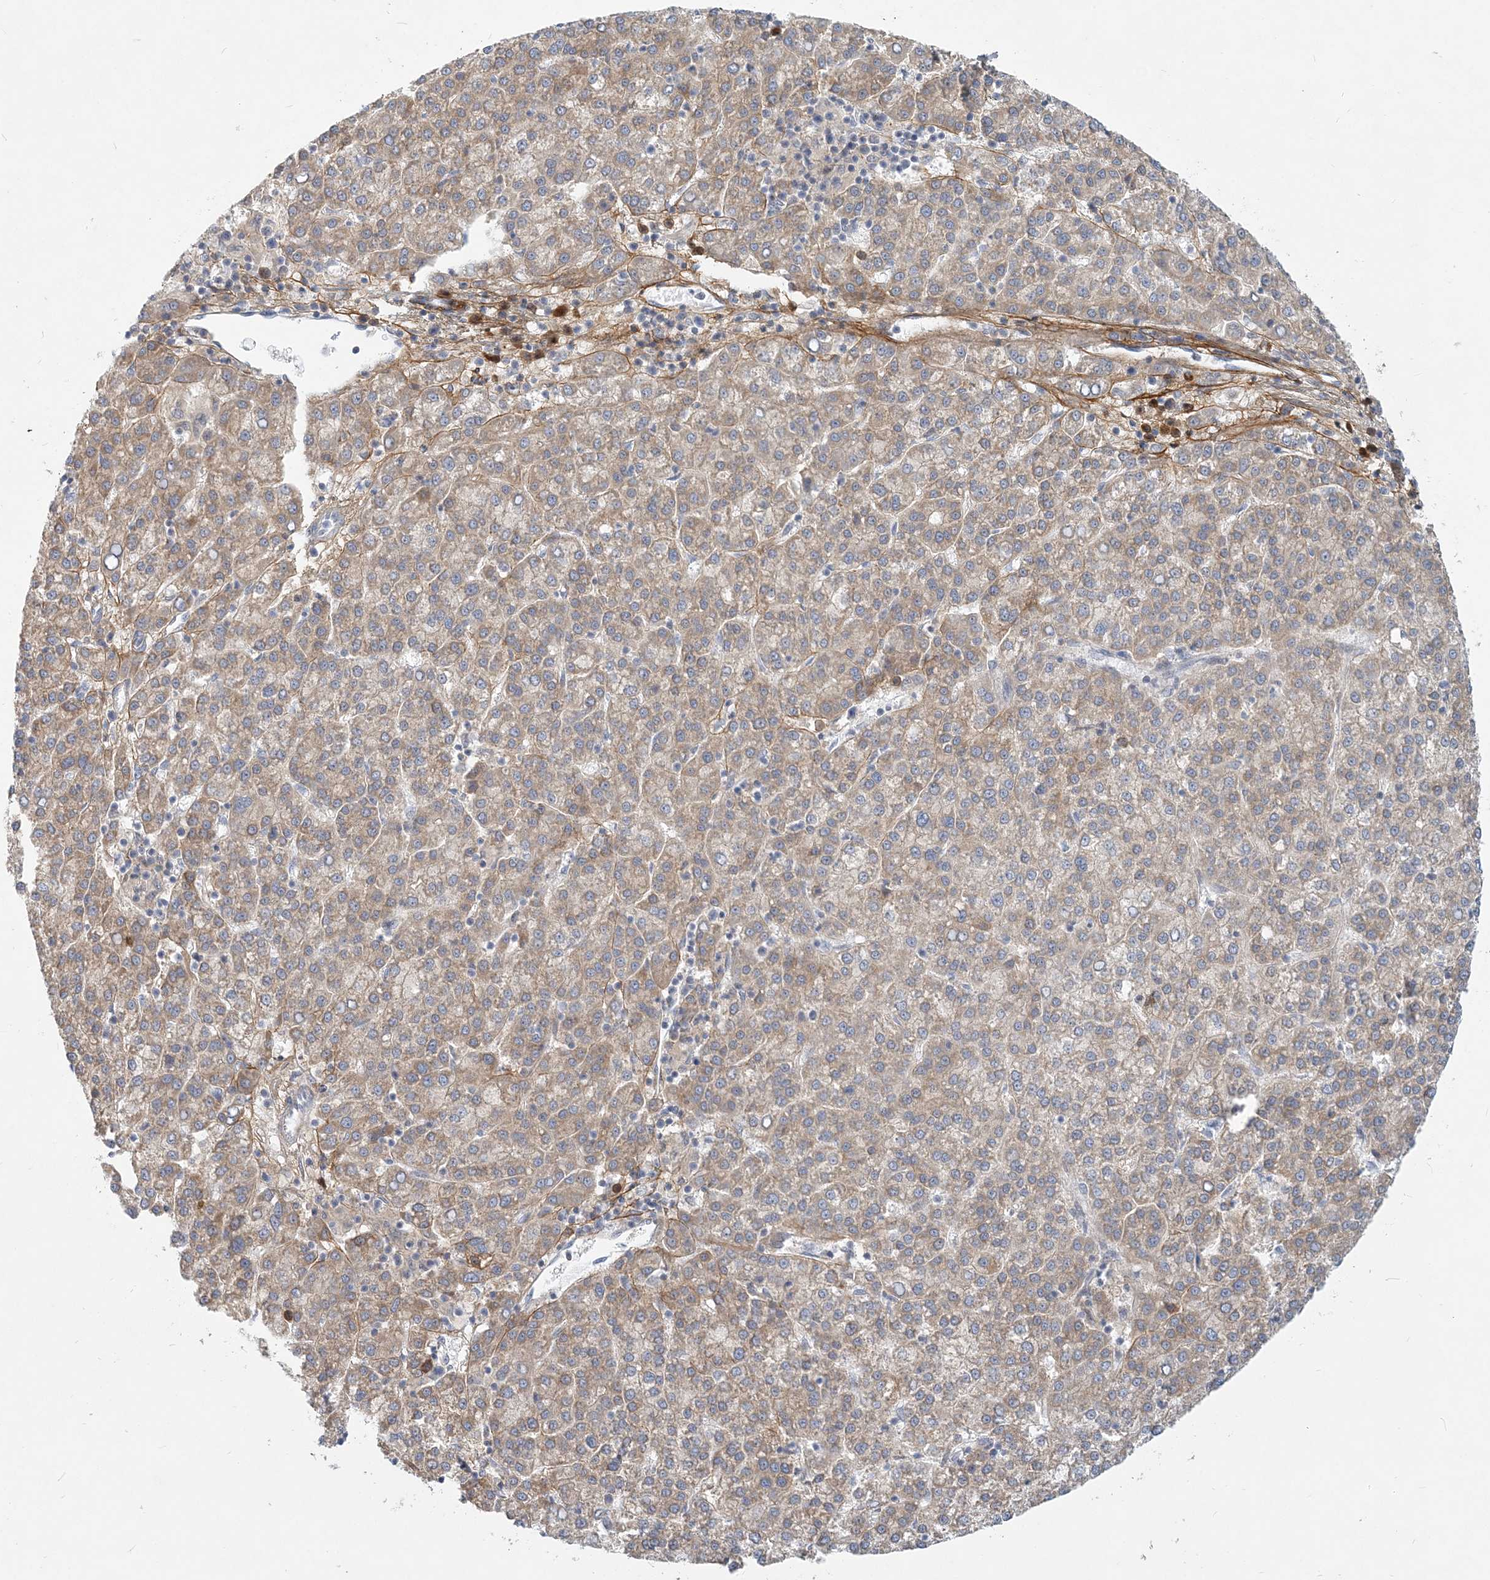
{"staining": {"intensity": "weak", "quantity": "25%-75%", "location": "cytoplasmic/membranous"}, "tissue": "liver cancer", "cell_type": "Tumor cells", "image_type": "cancer", "snomed": [{"axis": "morphology", "description": "Carcinoma, Hepatocellular, NOS"}, {"axis": "topography", "description": "Liver"}], "caption": "The image shows a brown stain indicating the presence of a protein in the cytoplasmic/membranous of tumor cells in liver hepatocellular carcinoma.", "gene": "GMPPA", "patient": {"sex": "female", "age": 58}}